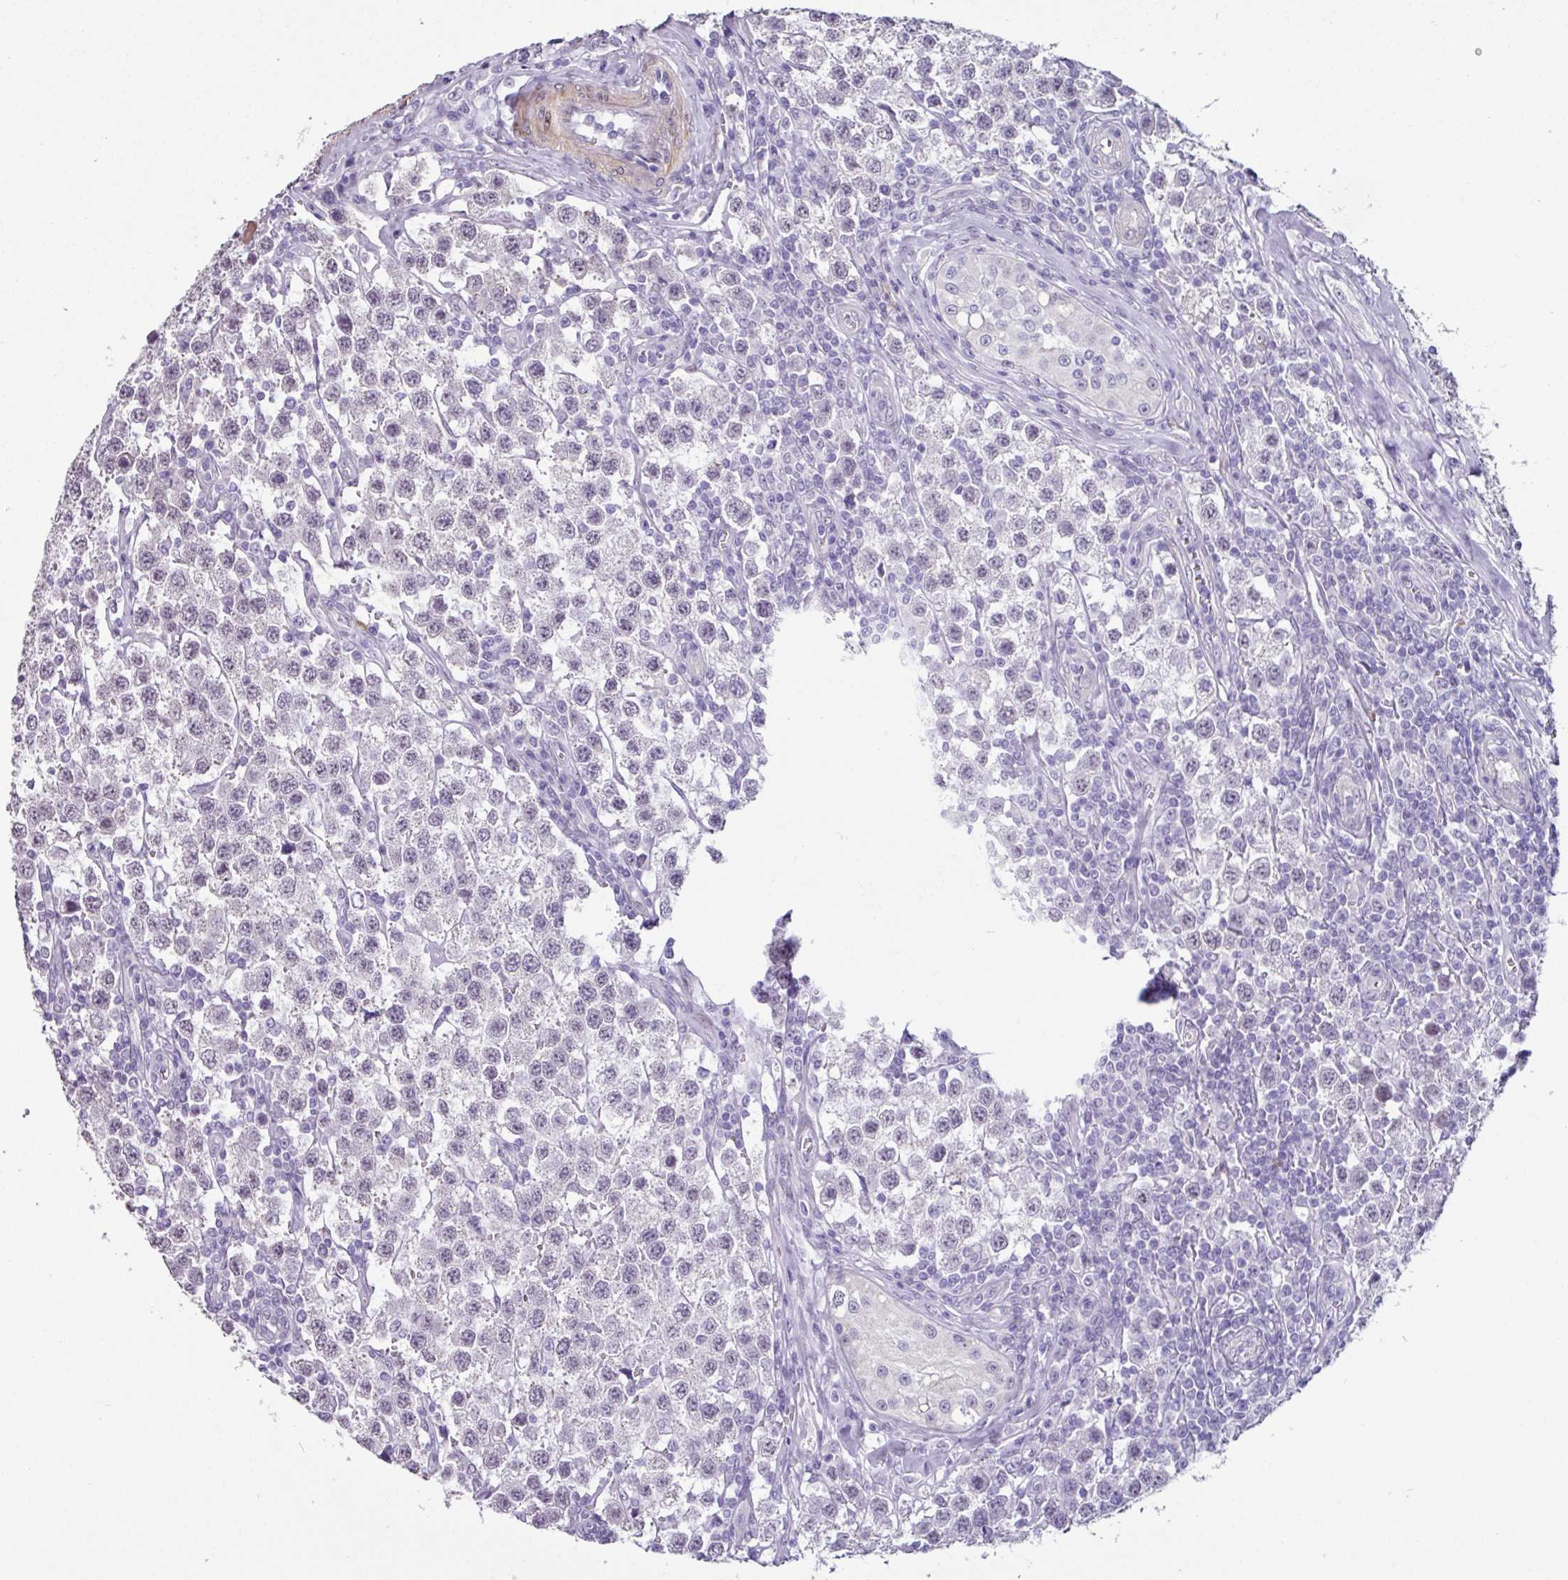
{"staining": {"intensity": "negative", "quantity": "none", "location": "none"}, "tissue": "testis cancer", "cell_type": "Tumor cells", "image_type": "cancer", "snomed": [{"axis": "morphology", "description": "Seminoma, NOS"}, {"axis": "topography", "description": "Testis"}], "caption": "Testis seminoma was stained to show a protein in brown. There is no significant staining in tumor cells.", "gene": "OTX1", "patient": {"sex": "male", "age": 34}}